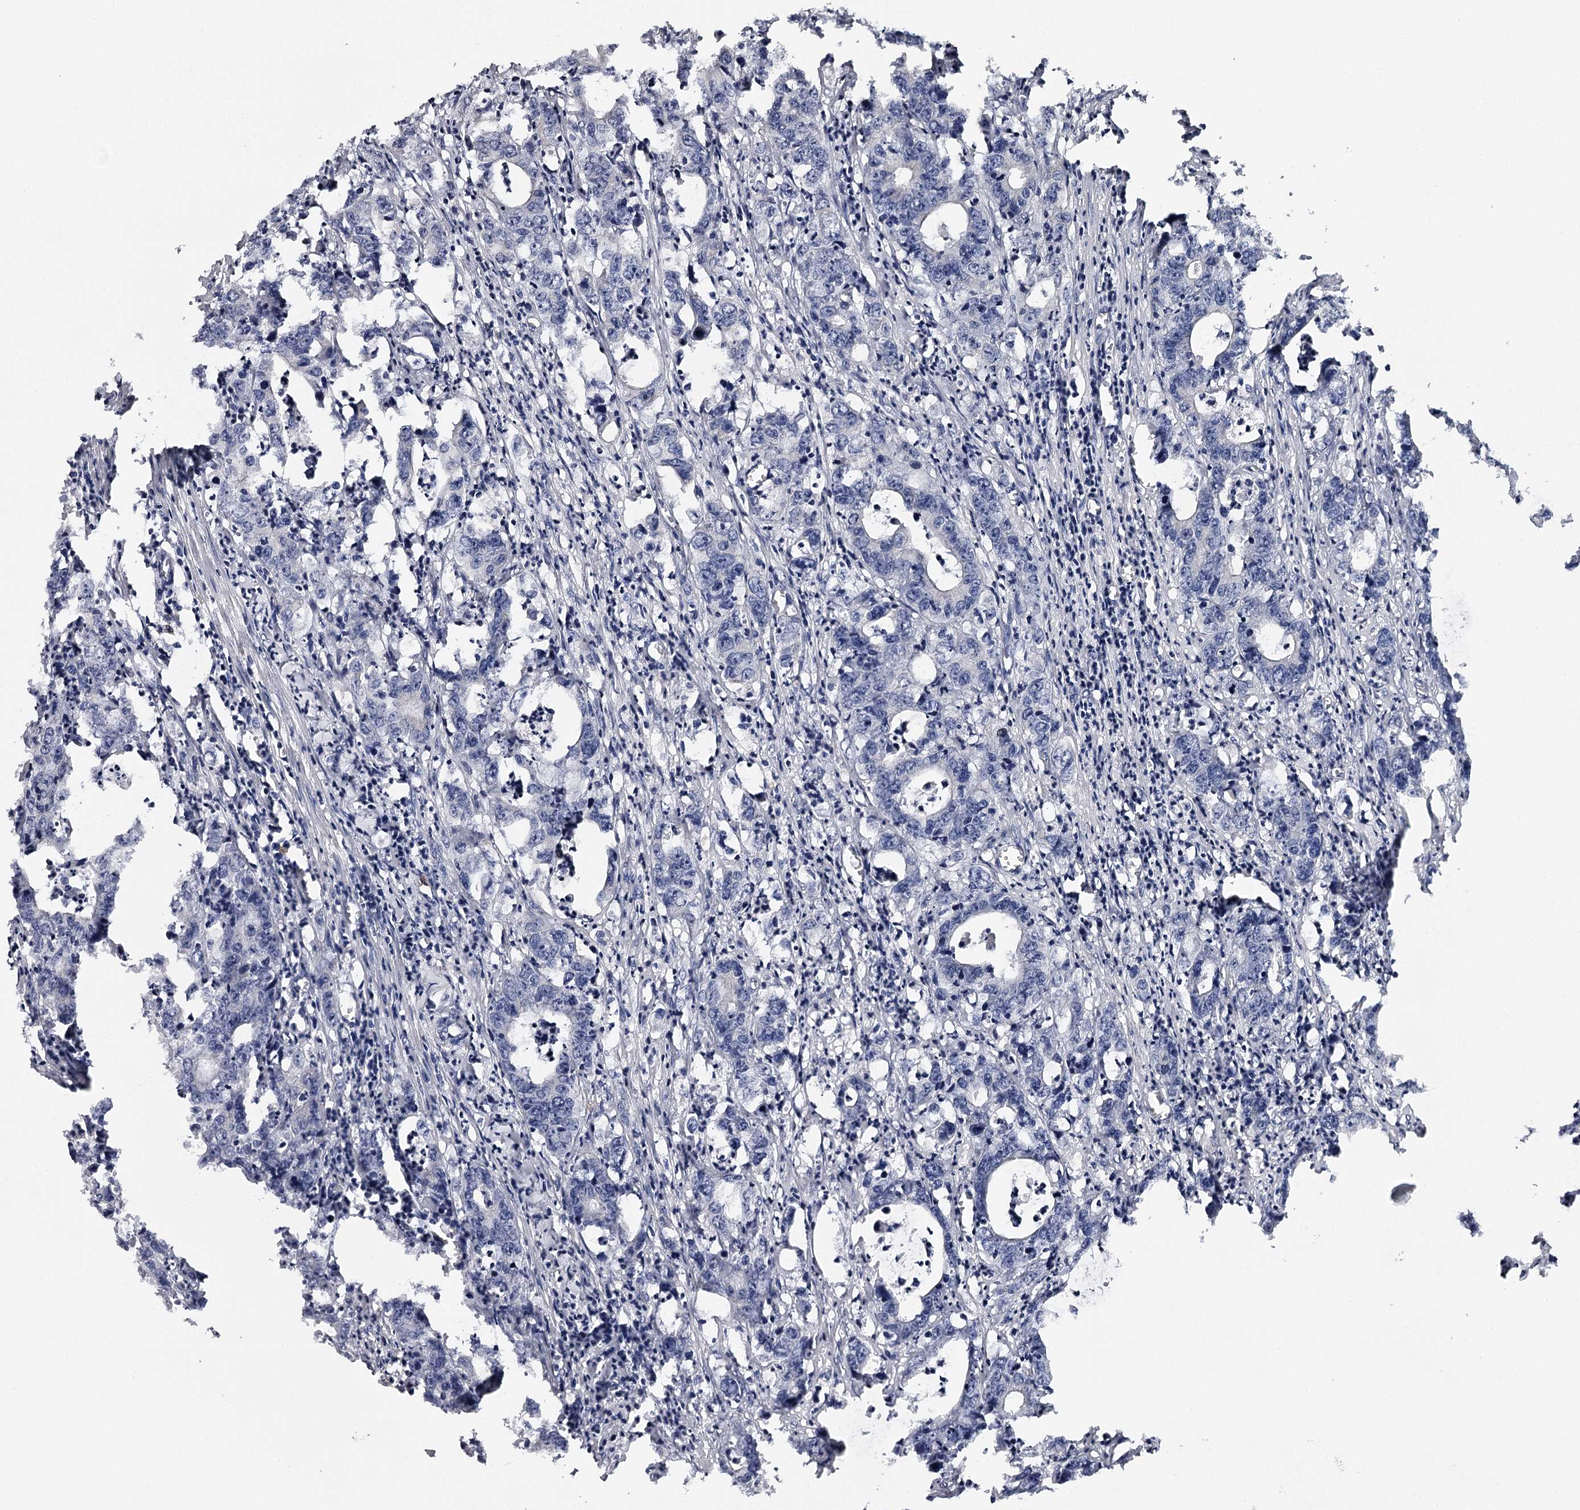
{"staining": {"intensity": "negative", "quantity": "none", "location": "none"}, "tissue": "colorectal cancer", "cell_type": "Tumor cells", "image_type": "cancer", "snomed": [{"axis": "morphology", "description": "Adenocarcinoma, NOS"}, {"axis": "topography", "description": "Colon"}], "caption": "Immunohistochemistry image of colorectal cancer (adenocarcinoma) stained for a protein (brown), which displays no positivity in tumor cells.", "gene": "GTSF1", "patient": {"sex": "female", "age": 75}}